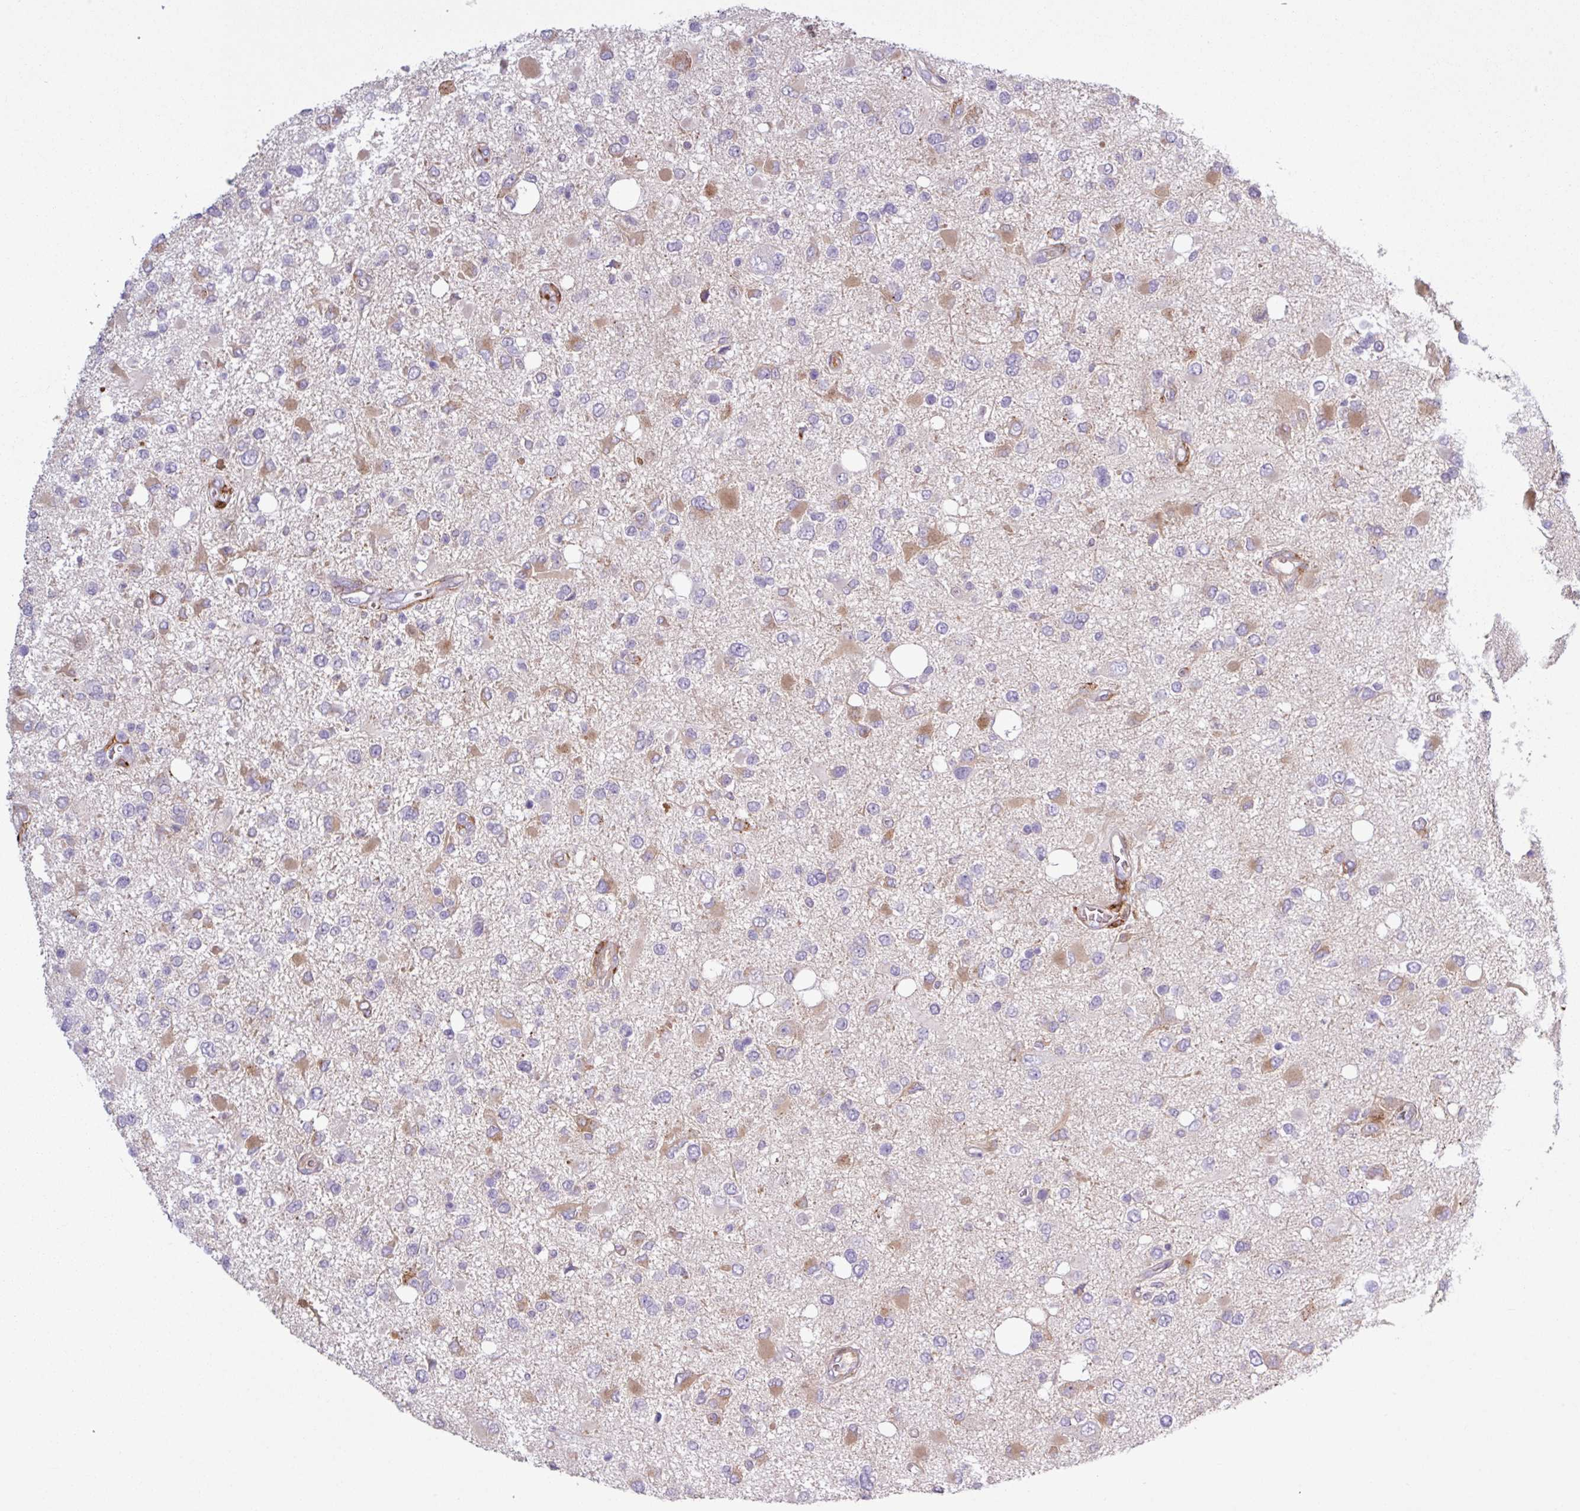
{"staining": {"intensity": "moderate", "quantity": "<25%", "location": "cytoplasmic/membranous"}, "tissue": "glioma", "cell_type": "Tumor cells", "image_type": "cancer", "snomed": [{"axis": "morphology", "description": "Glioma, malignant, High grade"}, {"axis": "topography", "description": "Brain"}], "caption": "A photomicrograph of human malignant high-grade glioma stained for a protein reveals moderate cytoplasmic/membranous brown staining in tumor cells.", "gene": "C4B", "patient": {"sex": "male", "age": 53}}